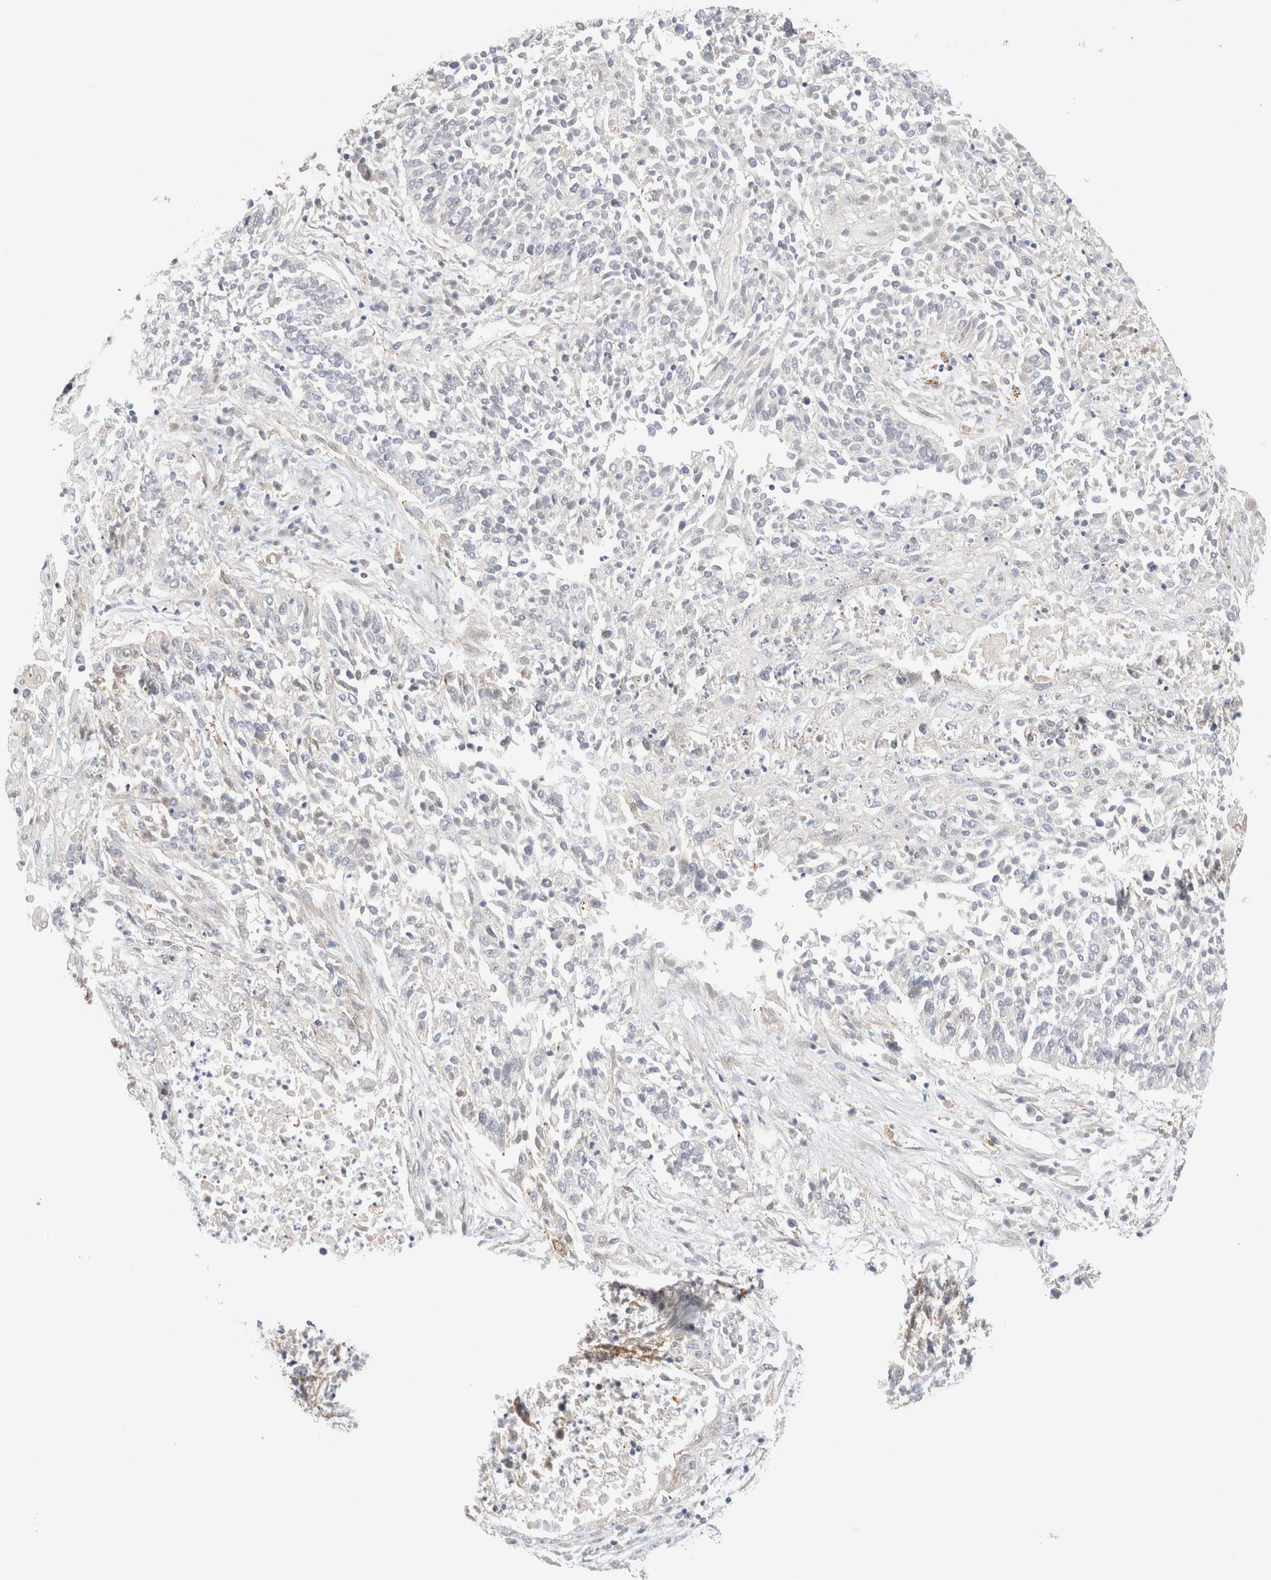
{"staining": {"intensity": "negative", "quantity": "none", "location": "none"}, "tissue": "lung cancer", "cell_type": "Tumor cells", "image_type": "cancer", "snomed": [{"axis": "morphology", "description": "Normal tissue, NOS"}, {"axis": "morphology", "description": "Squamous cell carcinoma, NOS"}, {"axis": "topography", "description": "Lymph node"}, {"axis": "topography", "description": "Cartilage tissue"}, {"axis": "topography", "description": "Bronchus"}, {"axis": "topography", "description": "Lung"}, {"axis": "topography", "description": "Peripheral nerve tissue"}], "caption": "Tumor cells are negative for brown protein staining in lung squamous cell carcinoma.", "gene": "RRP15", "patient": {"sex": "female", "age": 49}}